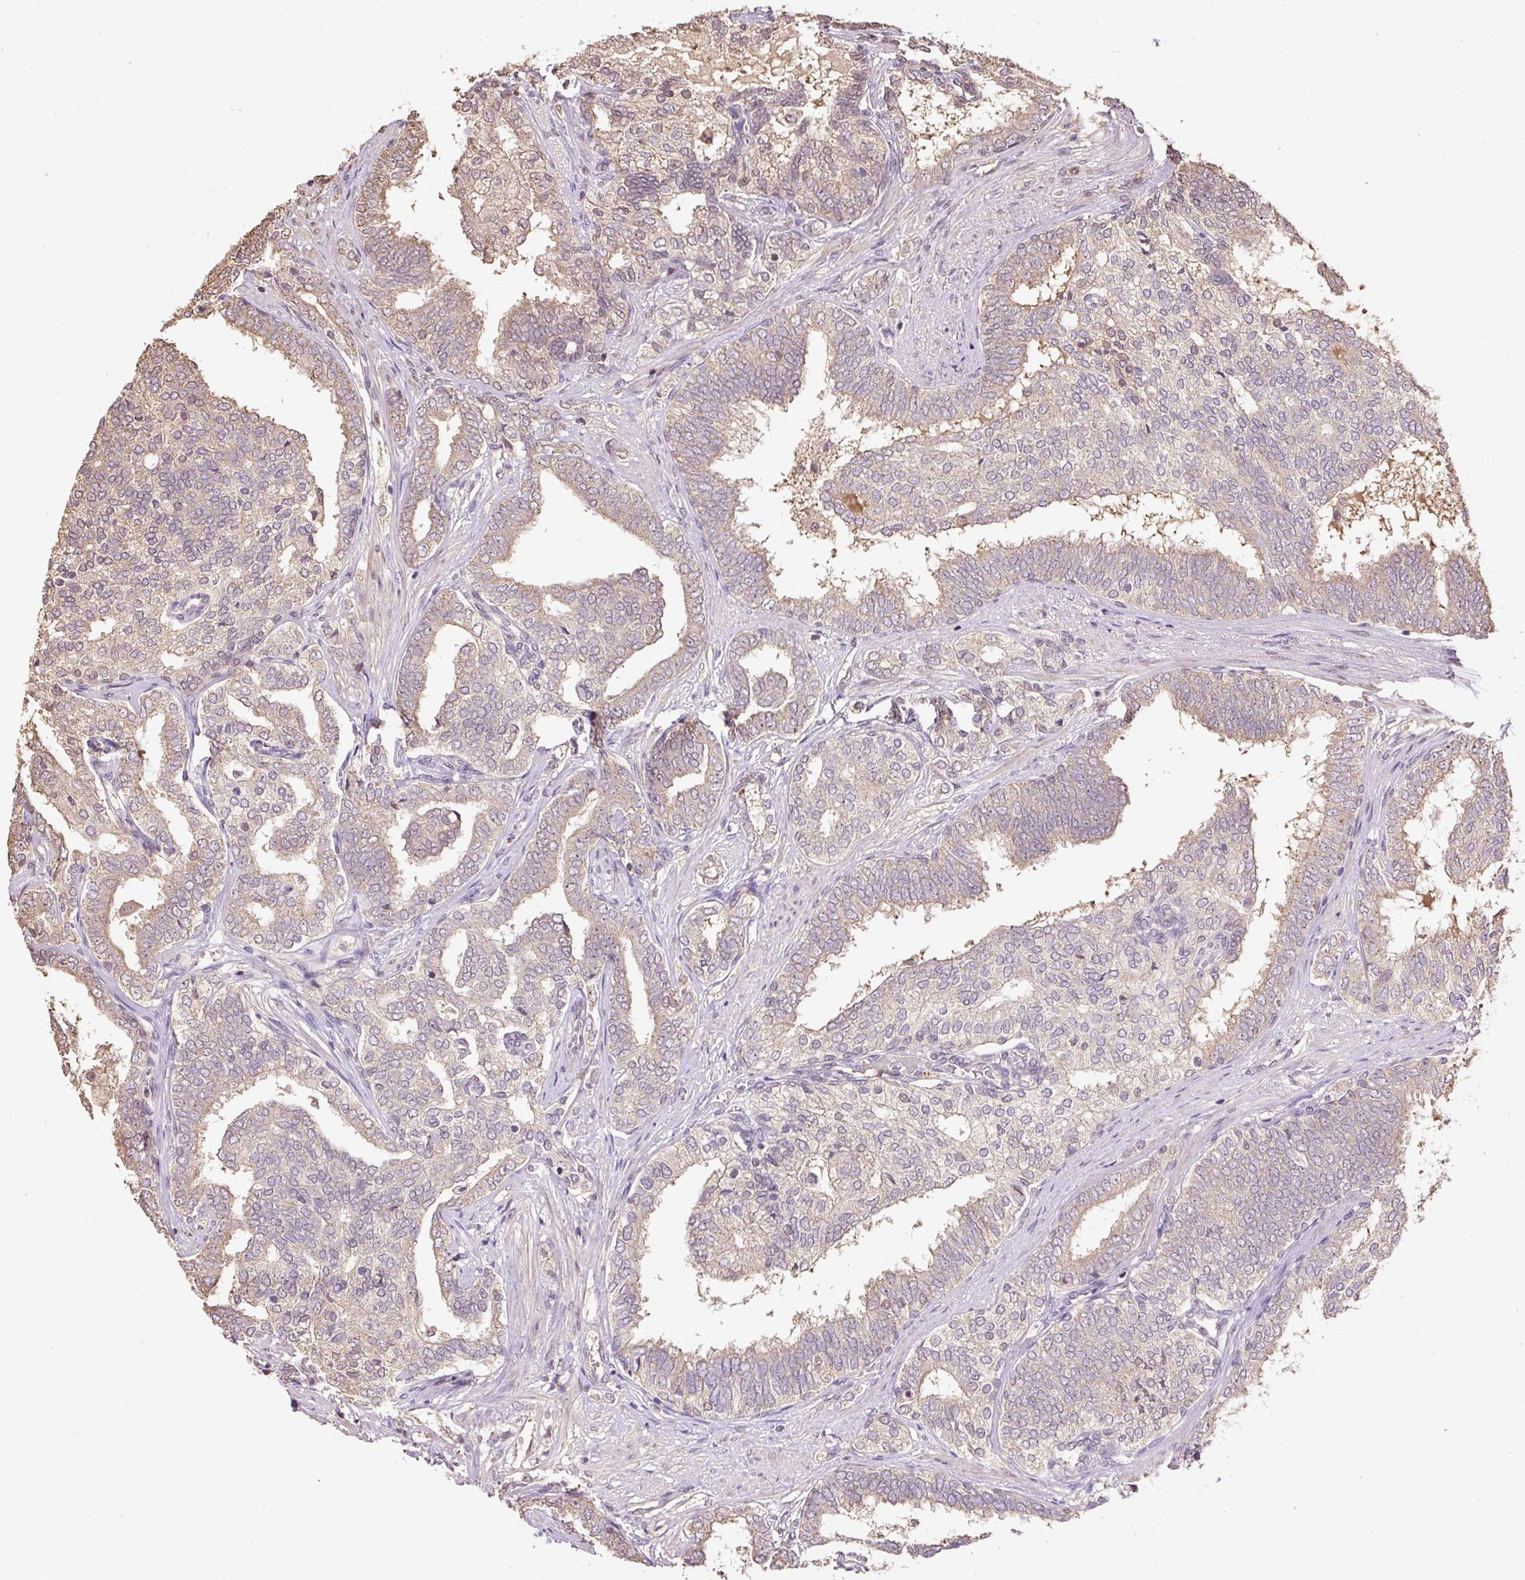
{"staining": {"intensity": "moderate", "quantity": "25%-75%", "location": "cytoplasmic/membranous"}, "tissue": "prostate cancer", "cell_type": "Tumor cells", "image_type": "cancer", "snomed": [{"axis": "morphology", "description": "Adenocarcinoma, High grade"}, {"axis": "topography", "description": "Prostate"}], "caption": "An image of human prostate cancer (high-grade adenocarcinoma) stained for a protein displays moderate cytoplasmic/membranous brown staining in tumor cells. Nuclei are stained in blue.", "gene": "TMEM170B", "patient": {"sex": "male", "age": 72}}